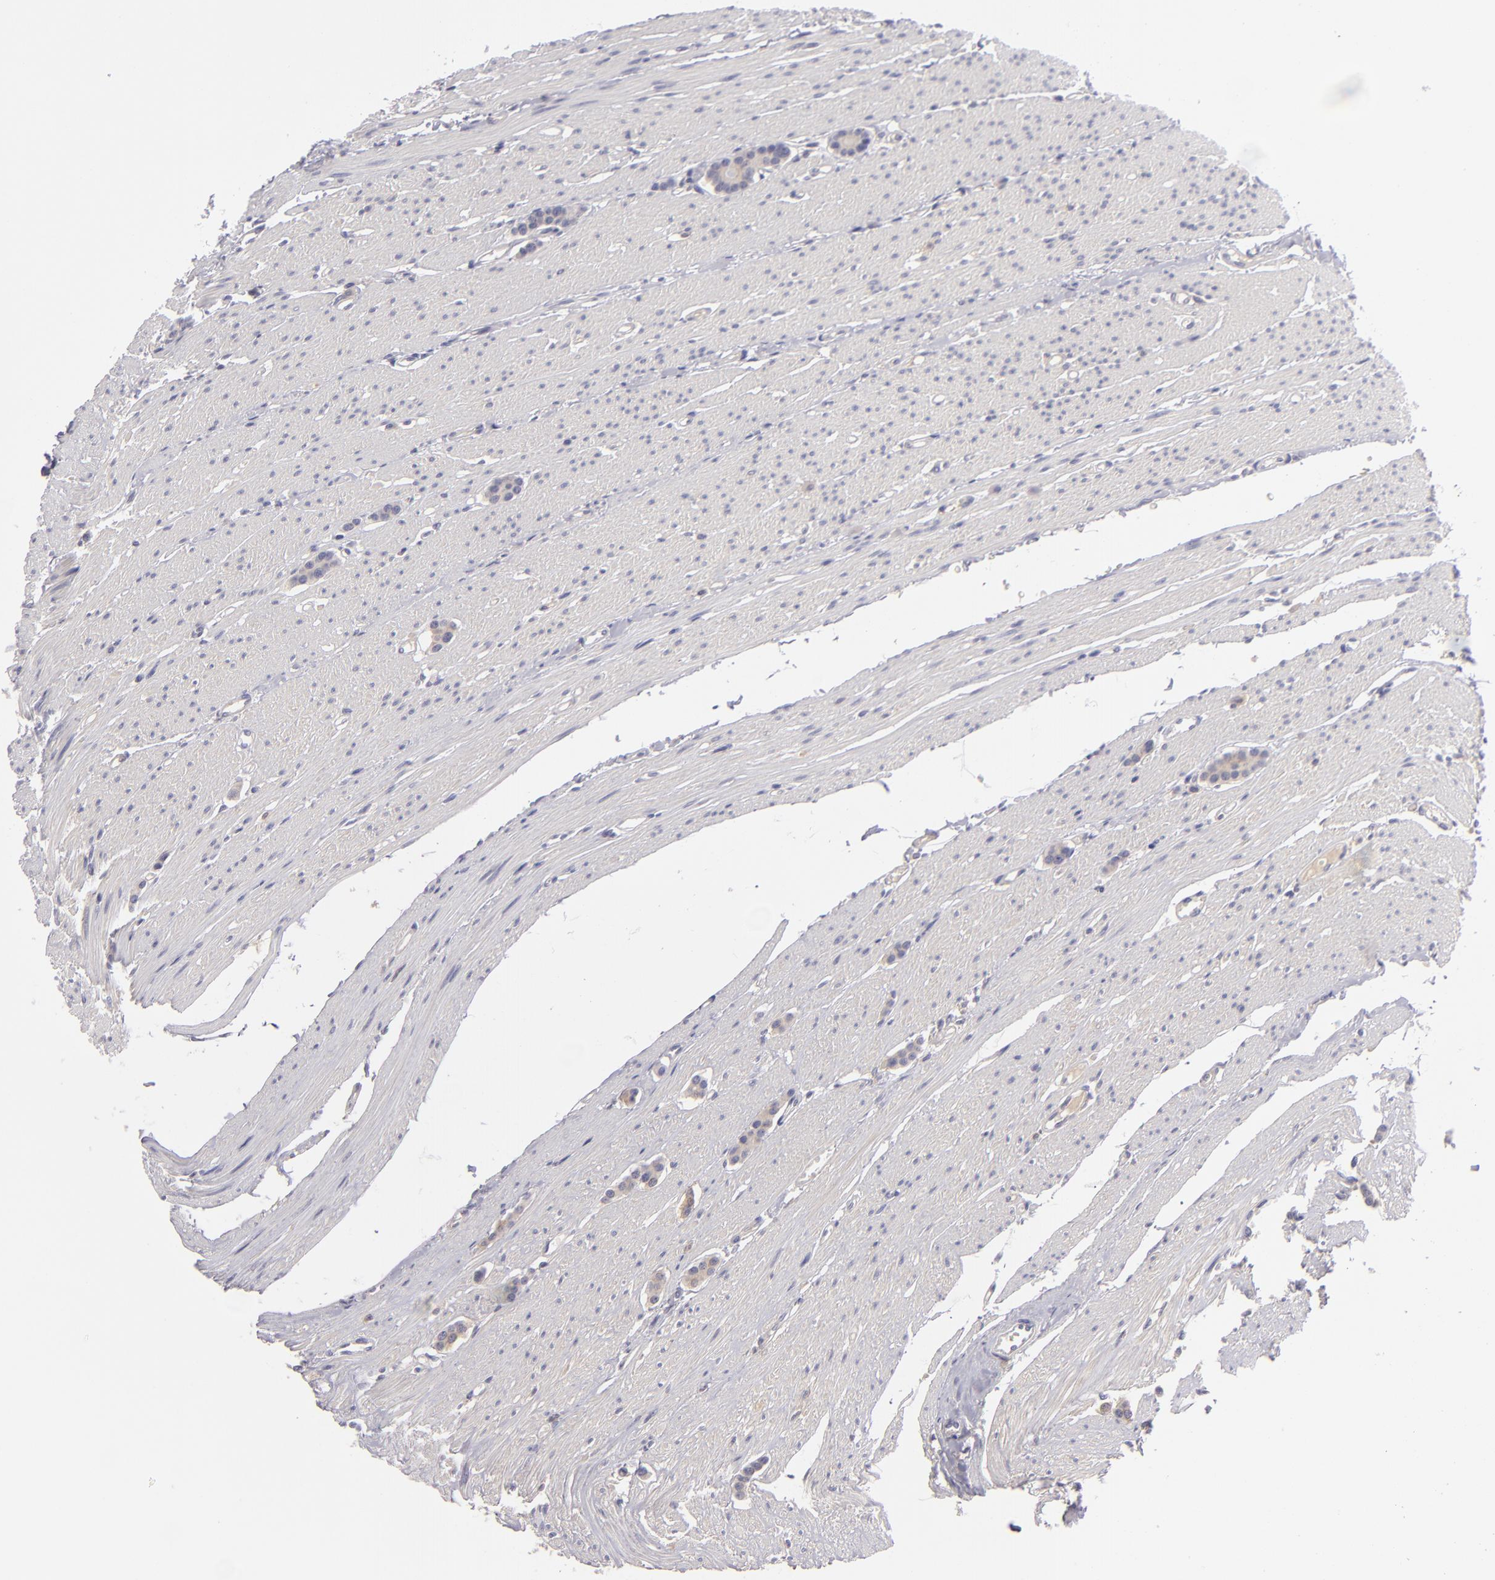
{"staining": {"intensity": "weak", "quantity": ">75%", "location": "cytoplasmic/membranous"}, "tissue": "carcinoid", "cell_type": "Tumor cells", "image_type": "cancer", "snomed": [{"axis": "morphology", "description": "Carcinoid, malignant, NOS"}, {"axis": "topography", "description": "Small intestine"}], "caption": "Protein staining of malignant carcinoid tissue shows weak cytoplasmic/membranous staining in approximately >75% of tumor cells.", "gene": "MMP10", "patient": {"sex": "male", "age": 60}}